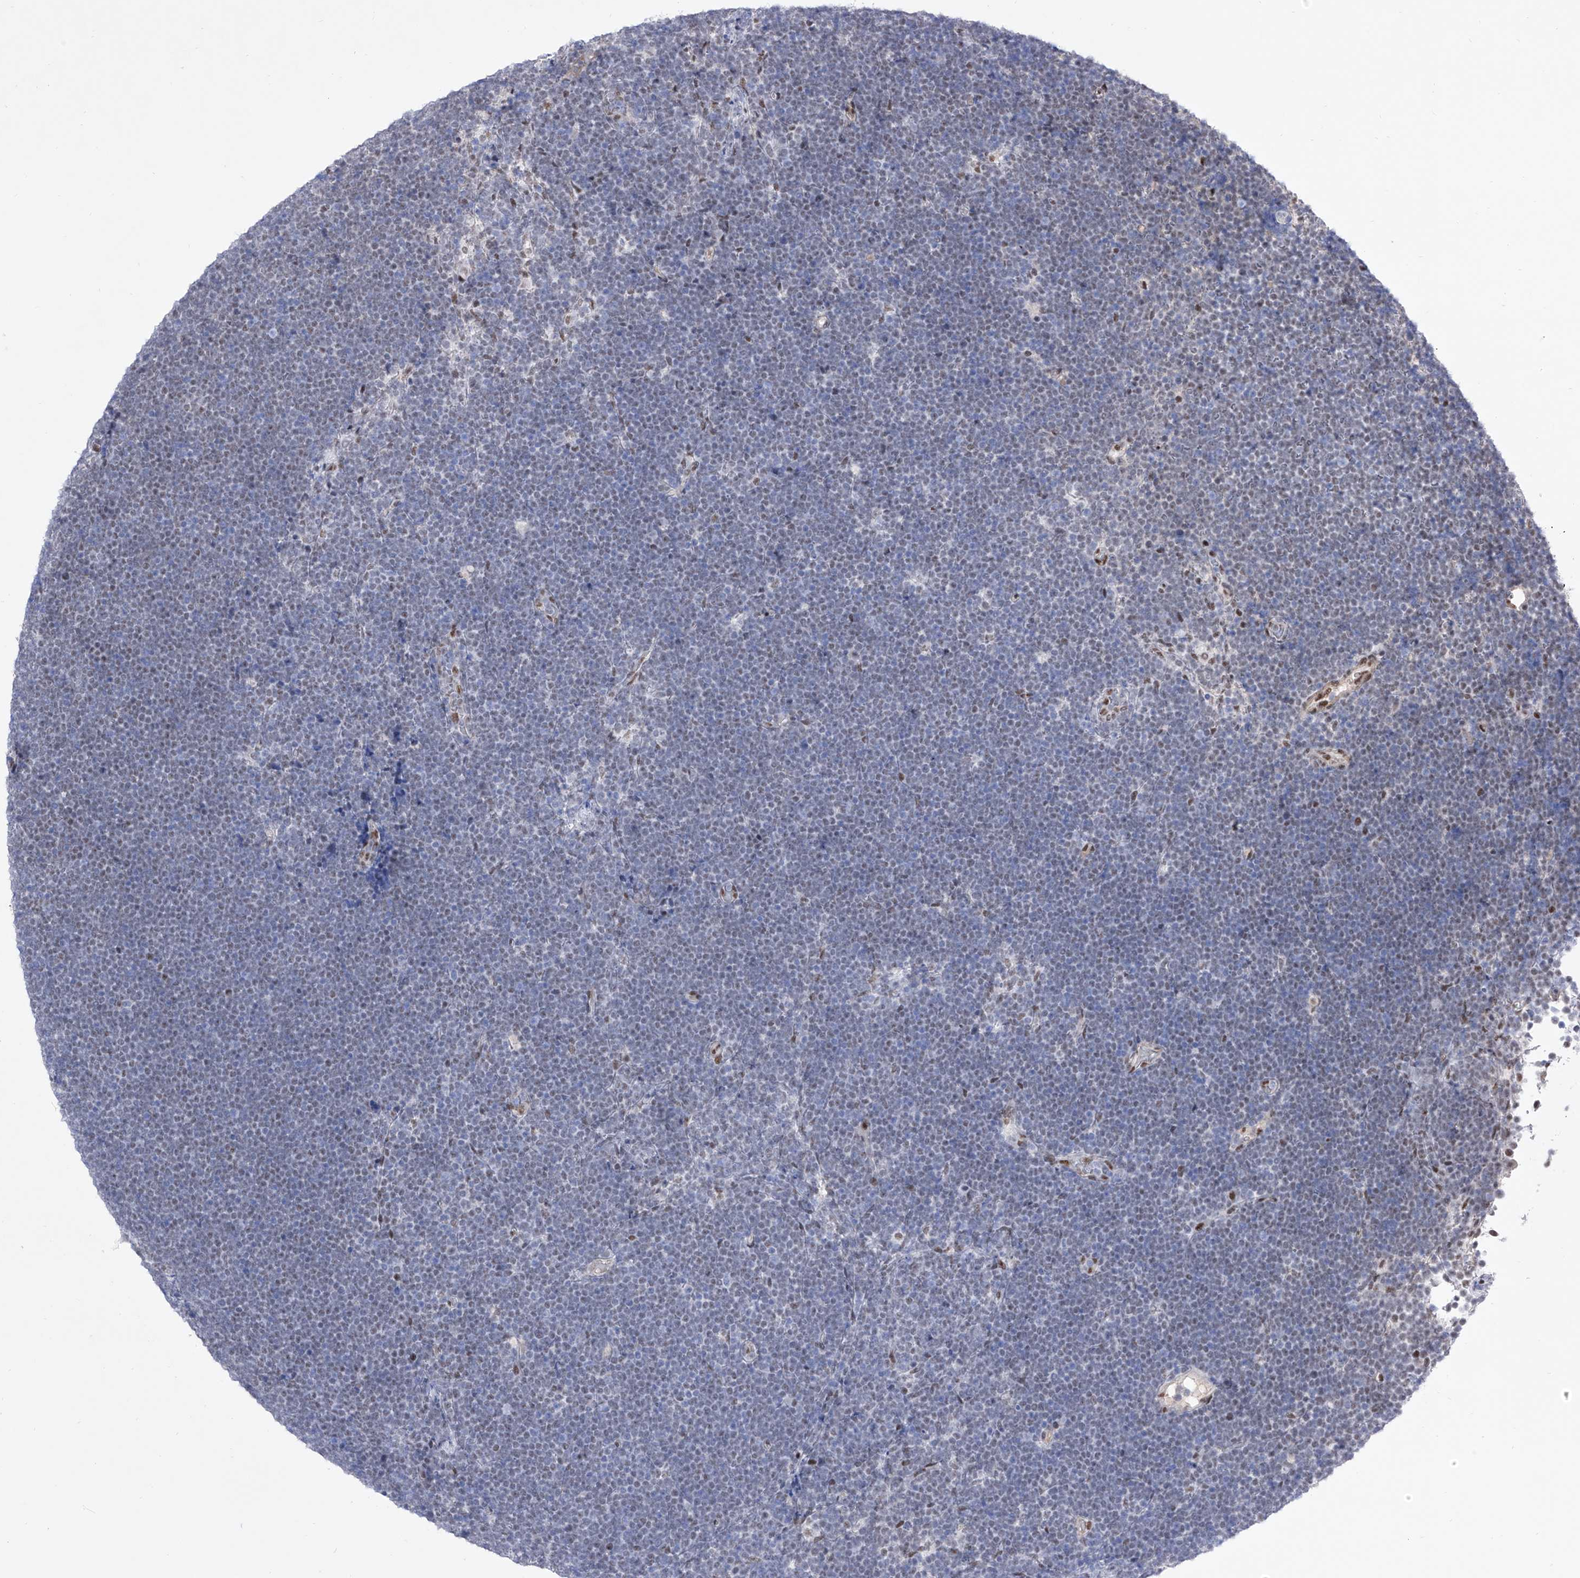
{"staining": {"intensity": "negative", "quantity": "none", "location": "none"}, "tissue": "lymphoma", "cell_type": "Tumor cells", "image_type": "cancer", "snomed": [{"axis": "morphology", "description": "Malignant lymphoma, non-Hodgkin's type, High grade"}, {"axis": "topography", "description": "Lymph node"}], "caption": "Lymphoma stained for a protein using IHC demonstrates no expression tumor cells.", "gene": "ATN1", "patient": {"sex": "male", "age": 13}}